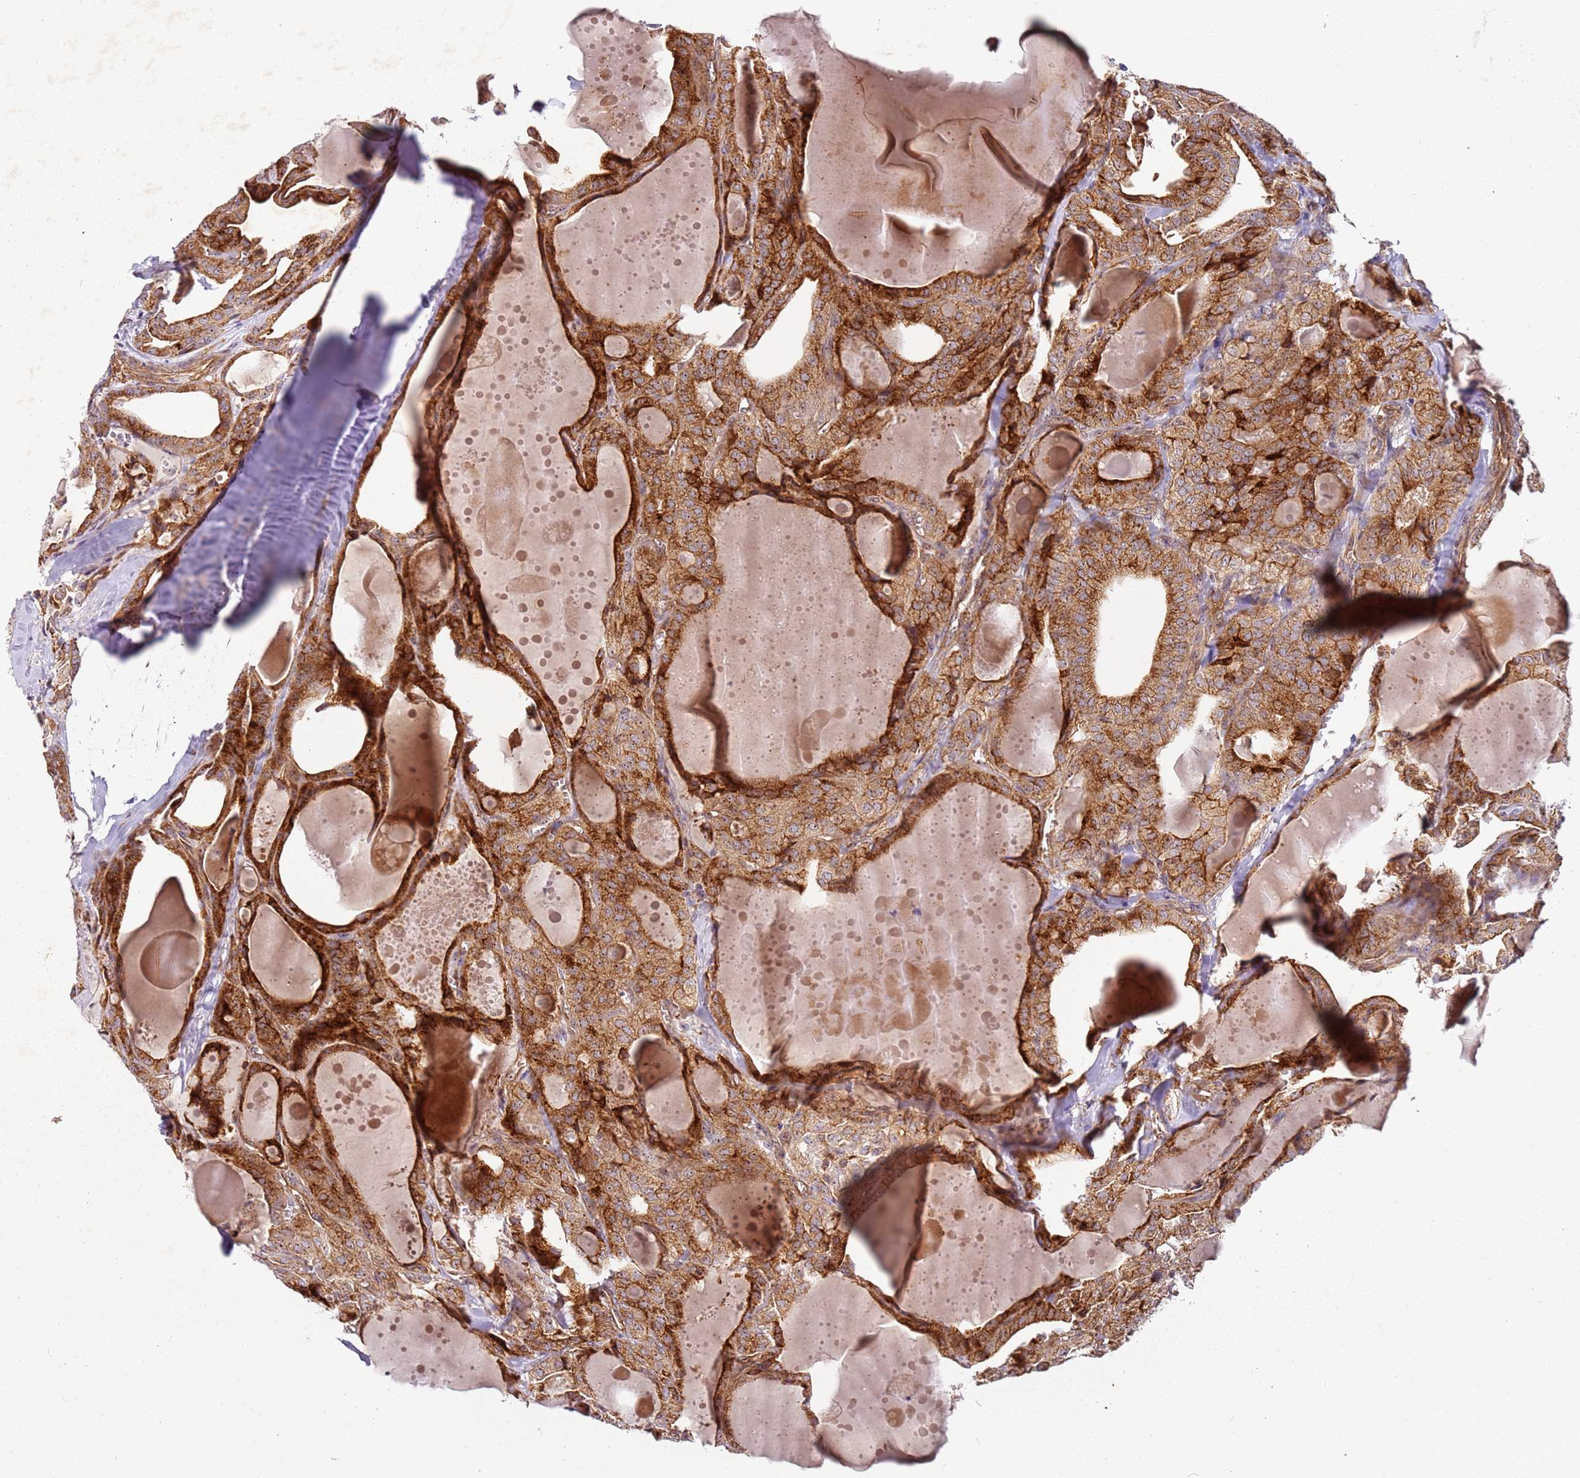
{"staining": {"intensity": "strong", "quantity": ">75%", "location": "cytoplasmic/membranous"}, "tissue": "thyroid cancer", "cell_type": "Tumor cells", "image_type": "cancer", "snomed": [{"axis": "morphology", "description": "Papillary adenocarcinoma, NOS"}, {"axis": "topography", "description": "Thyroid gland"}], "caption": "Thyroid cancer stained with a brown dye displays strong cytoplasmic/membranous positive positivity in approximately >75% of tumor cells.", "gene": "C2CD4B", "patient": {"sex": "male", "age": 52}}